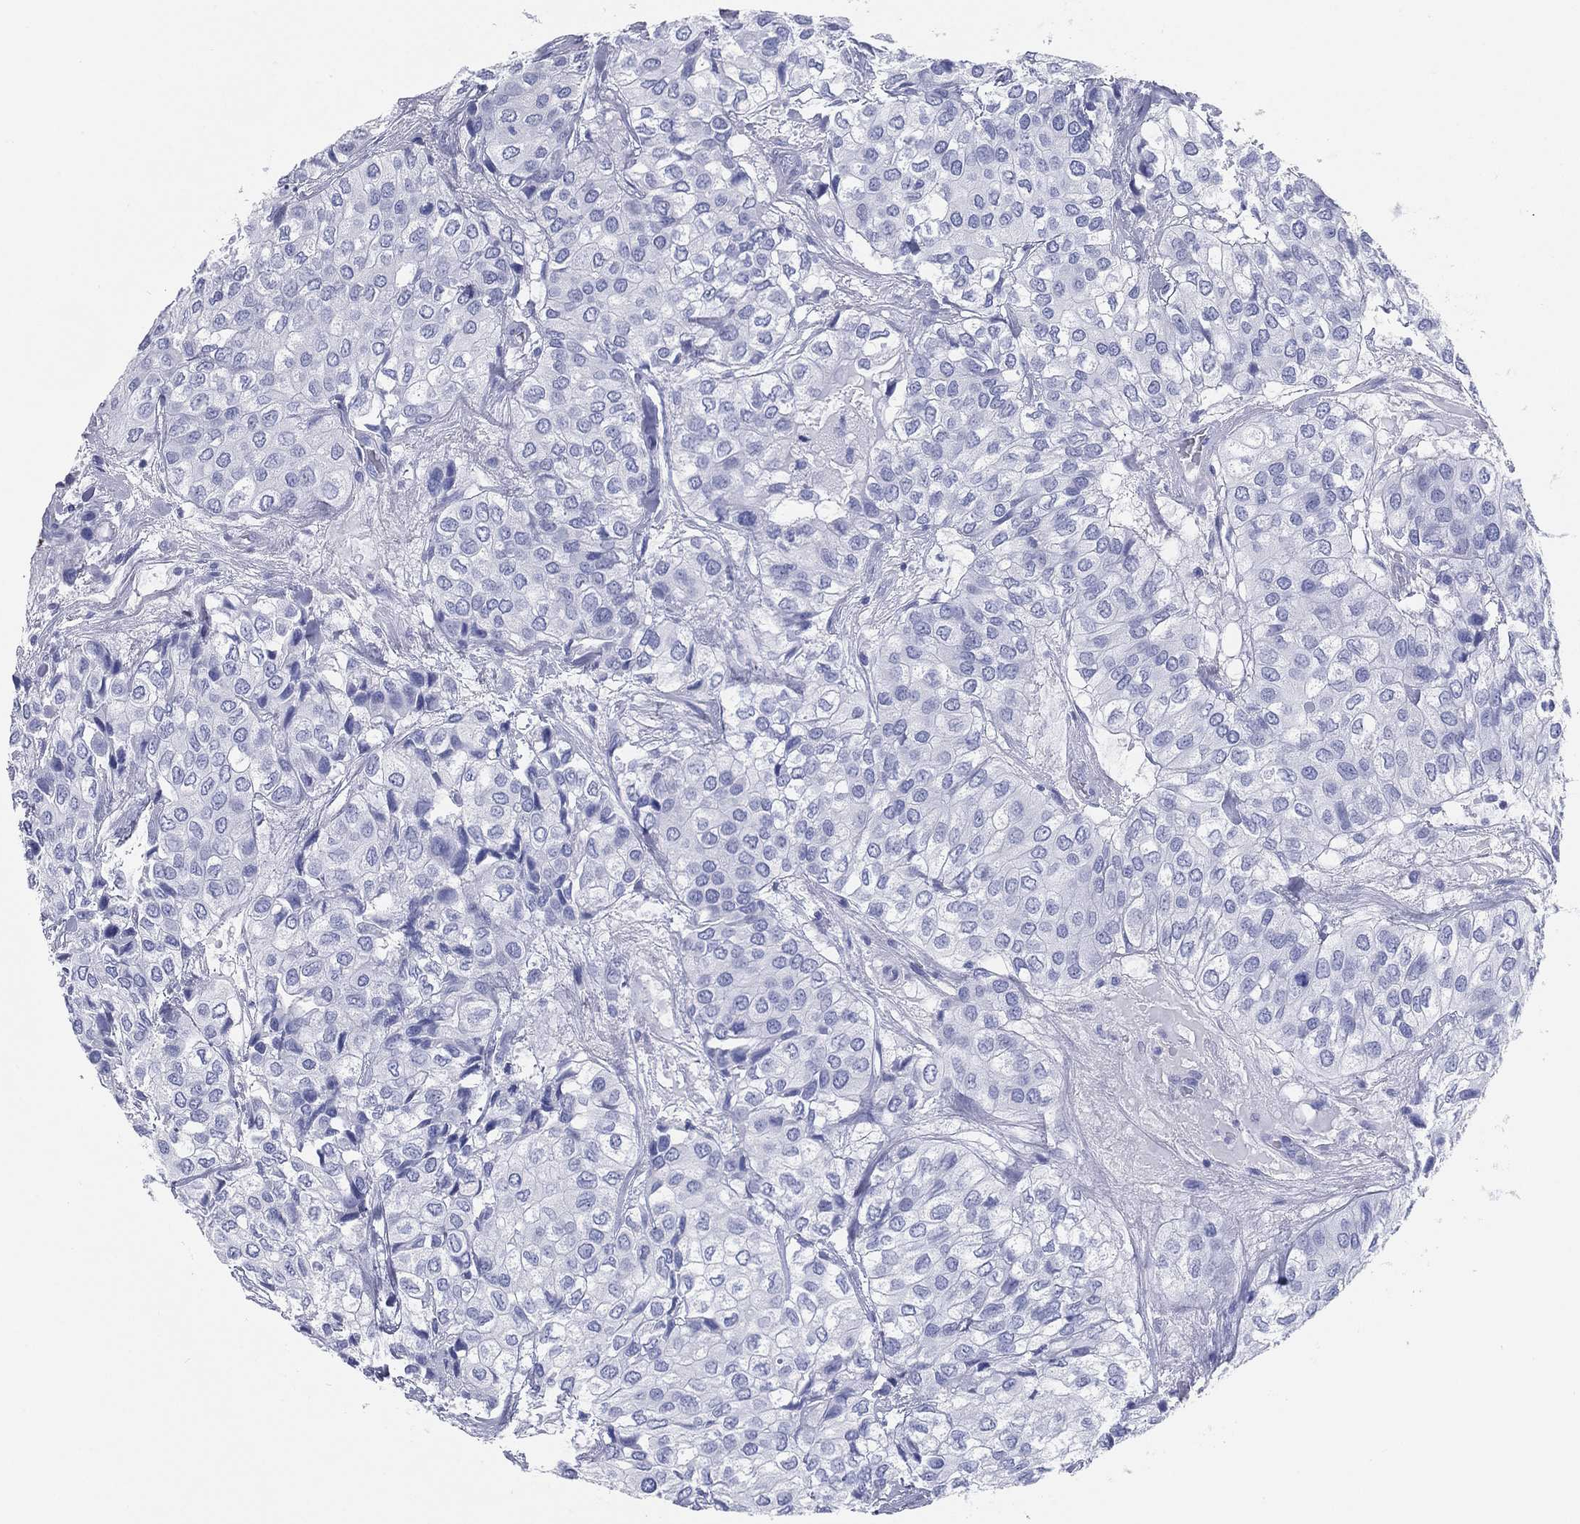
{"staining": {"intensity": "negative", "quantity": "none", "location": "none"}, "tissue": "urothelial cancer", "cell_type": "Tumor cells", "image_type": "cancer", "snomed": [{"axis": "morphology", "description": "Urothelial carcinoma, High grade"}, {"axis": "topography", "description": "Urinary bladder"}], "caption": "This histopathology image is of high-grade urothelial carcinoma stained with IHC to label a protein in brown with the nuclei are counter-stained blue. There is no staining in tumor cells.", "gene": "CD79A", "patient": {"sex": "male", "age": 73}}